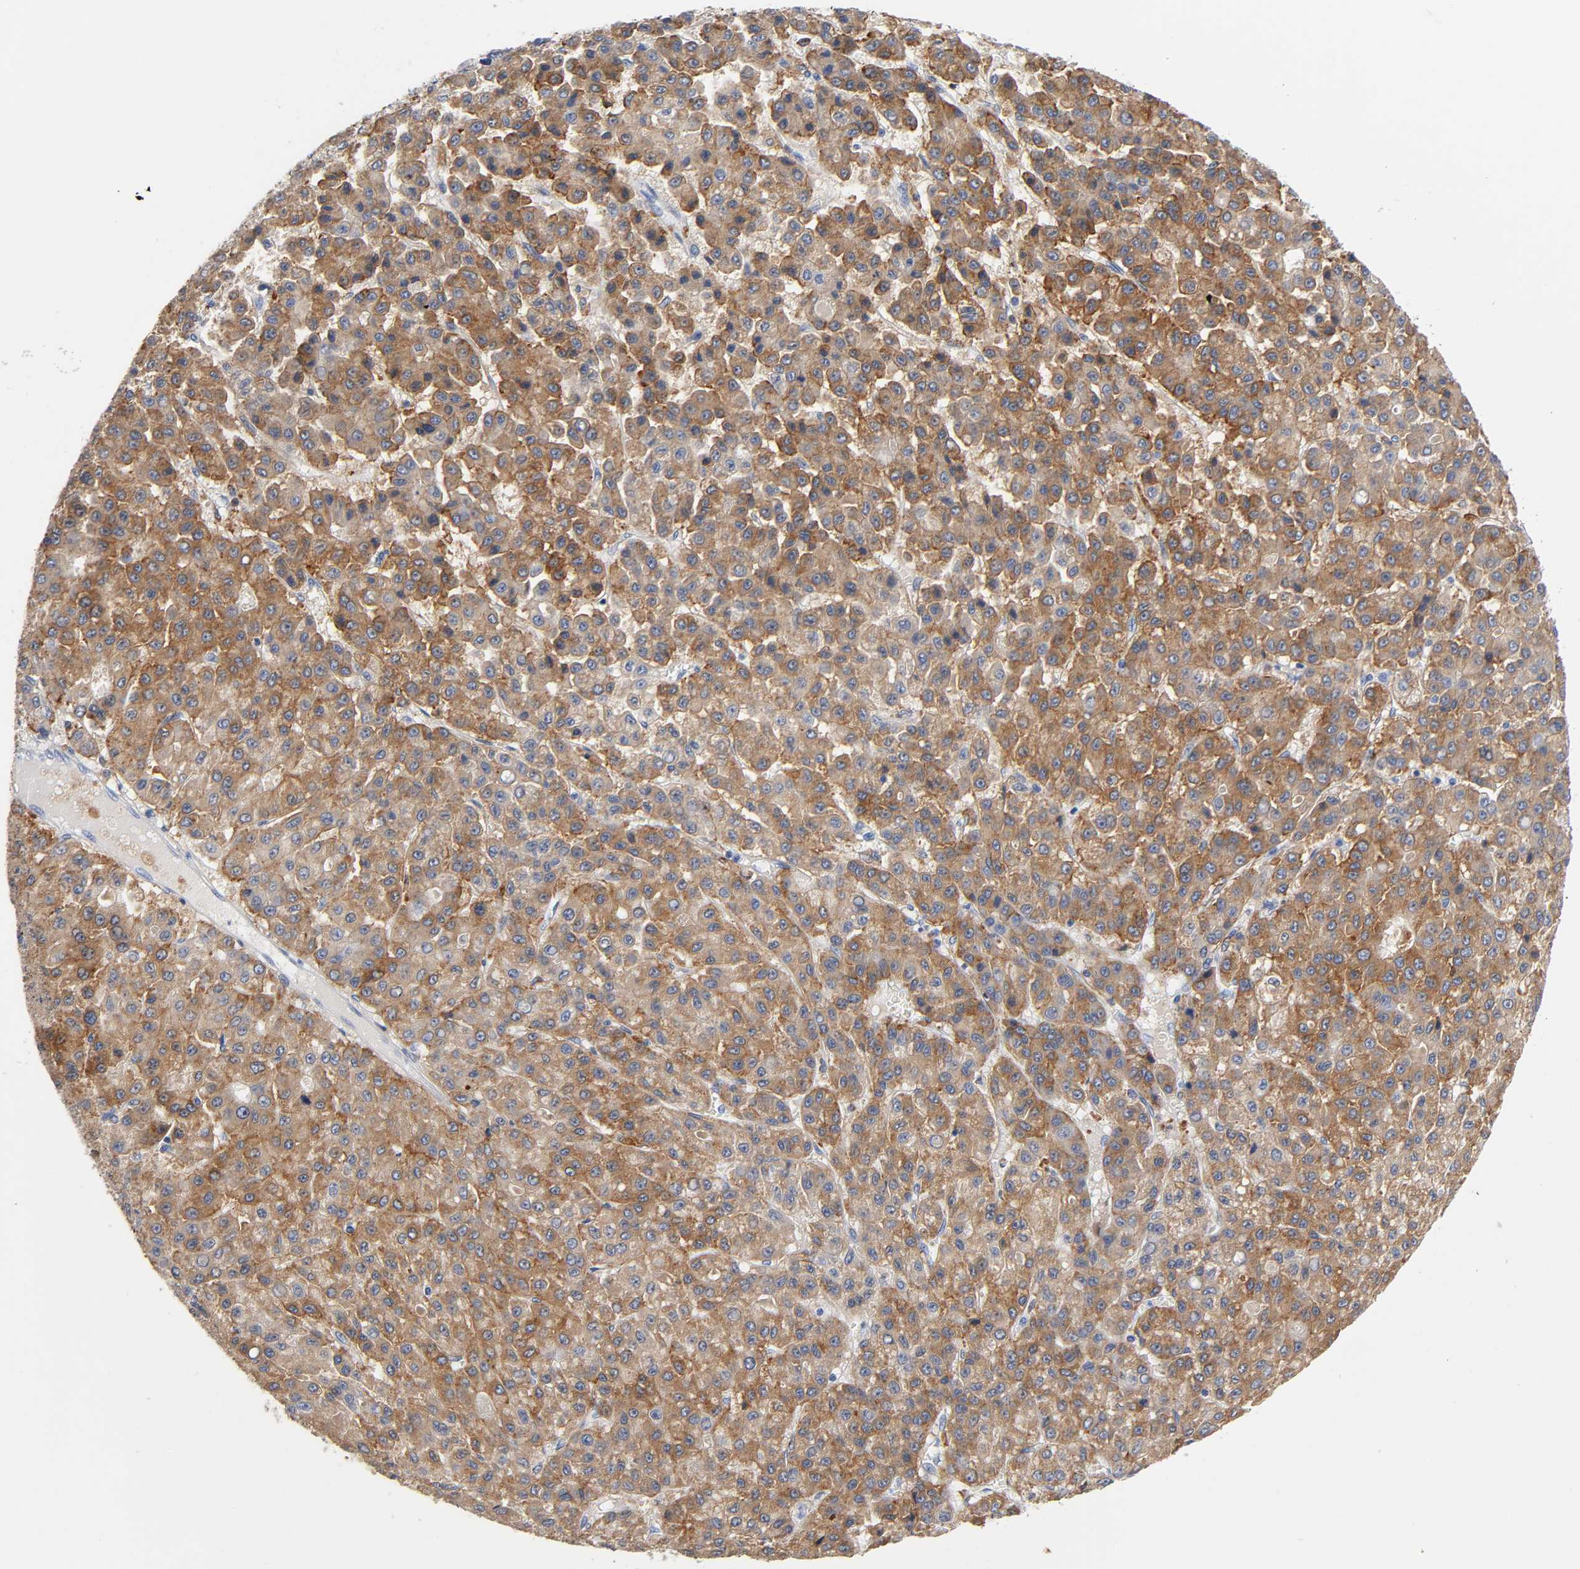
{"staining": {"intensity": "strong", "quantity": ">75%", "location": "cytoplasmic/membranous"}, "tissue": "liver cancer", "cell_type": "Tumor cells", "image_type": "cancer", "snomed": [{"axis": "morphology", "description": "Carcinoma, Hepatocellular, NOS"}, {"axis": "topography", "description": "Liver"}], "caption": "DAB (3,3'-diaminobenzidine) immunohistochemical staining of hepatocellular carcinoma (liver) exhibits strong cytoplasmic/membranous protein expression in about >75% of tumor cells. The protein of interest is shown in brown color, while the nuclei are stained blue.", "gene": "LRP1", "patient": {"sex": "male", "age": 70}}